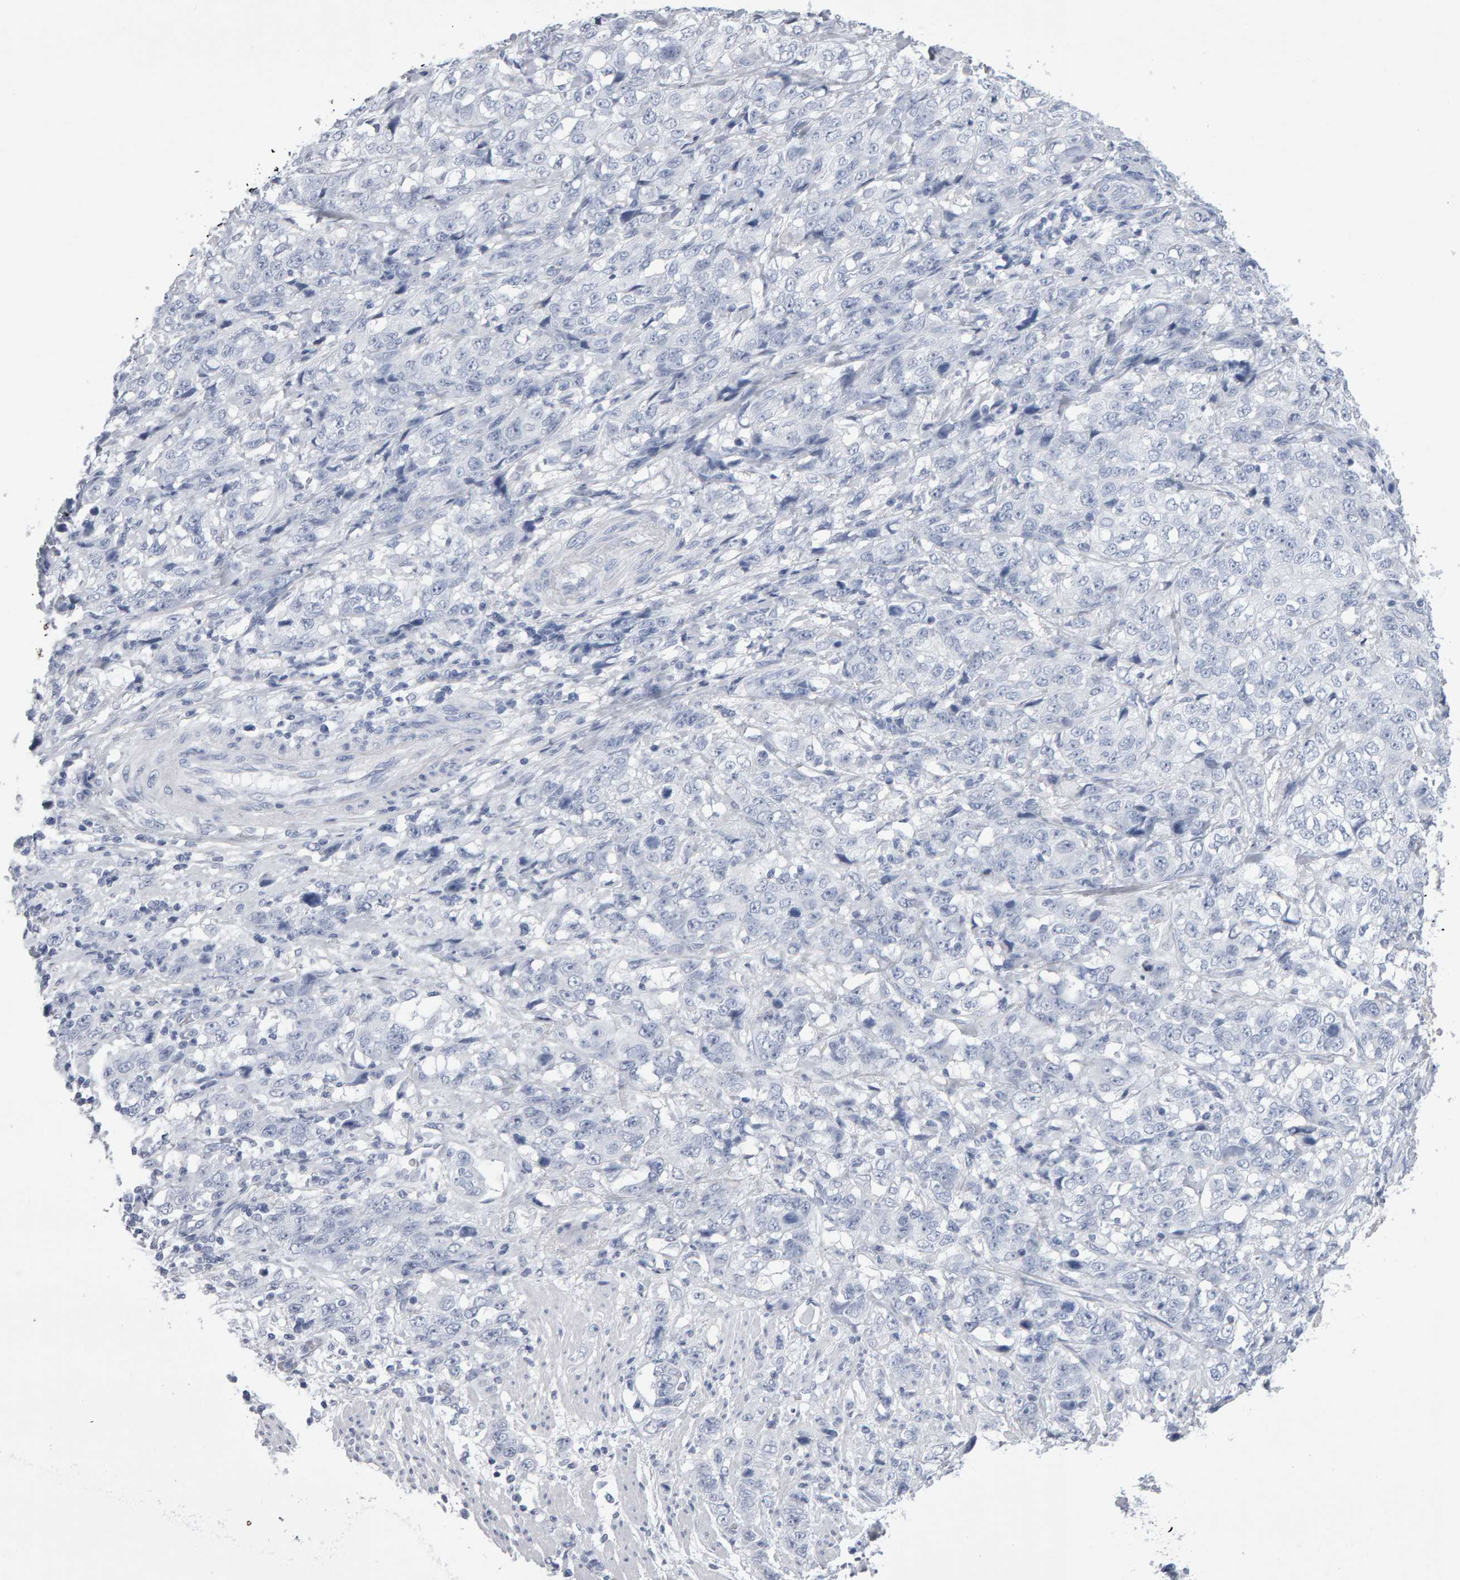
{"staining": {"intensity": "negative", "quantity": "none", "location": "none"}, "tissue": "stomach cancer", "cell_type": "Tumor cells", "image_type": "cancer", "snomed": [{"axis": "morphology", "description": "Adenocarcinoma, NOS"}, {"axis": "topography", "description": "Stomach"}], "caption": "This is an IHC micrograph of human stomach cancer. There is no expression in tumor cells.", "gene": "NCDN", "patient": {"sex": "male", "age": 48}}